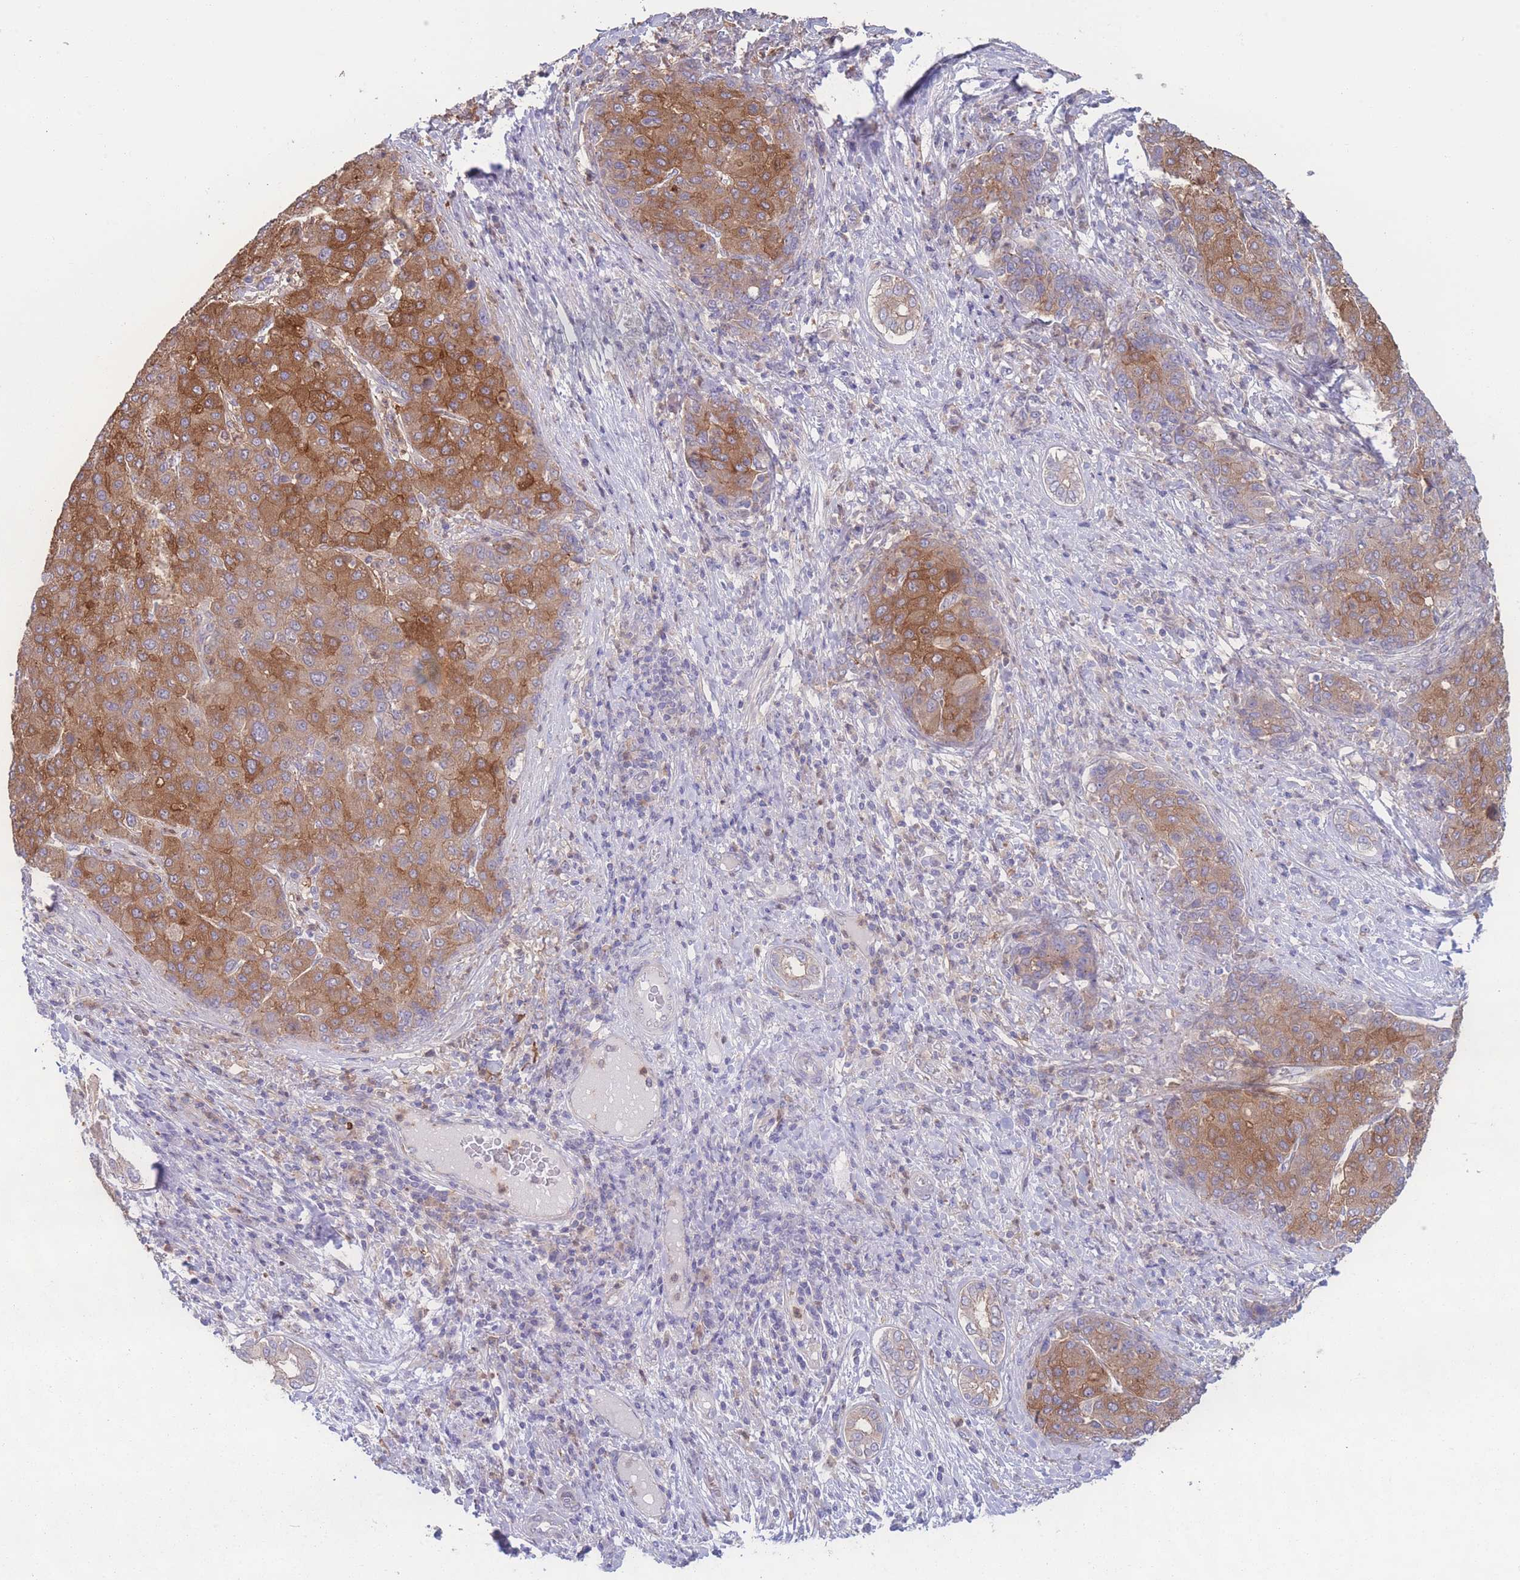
{"staining": {"intensity": "strong", "quantity": "25%-75%", "location": "cytoplasmic/membranous"}, "tissue": "liver cancer", "cell_type": "Tumor cells", "image_type": "cancer", "snomed": [{"axis": "morphology", "description": "Carcinoma, Hepatocellular, NOS"}, {"axis": "topography", "description": "Liver"}], "caption": "Immunohistochemistry histopathology image of human liver cancer stained for a protein (brown), which exhibits high levels of strong cytoplasmic/membranous expression in about 25%-75% of tumor cells.", "gene": "STEAP3", "patient": {"sex": "male", "age": 65}}